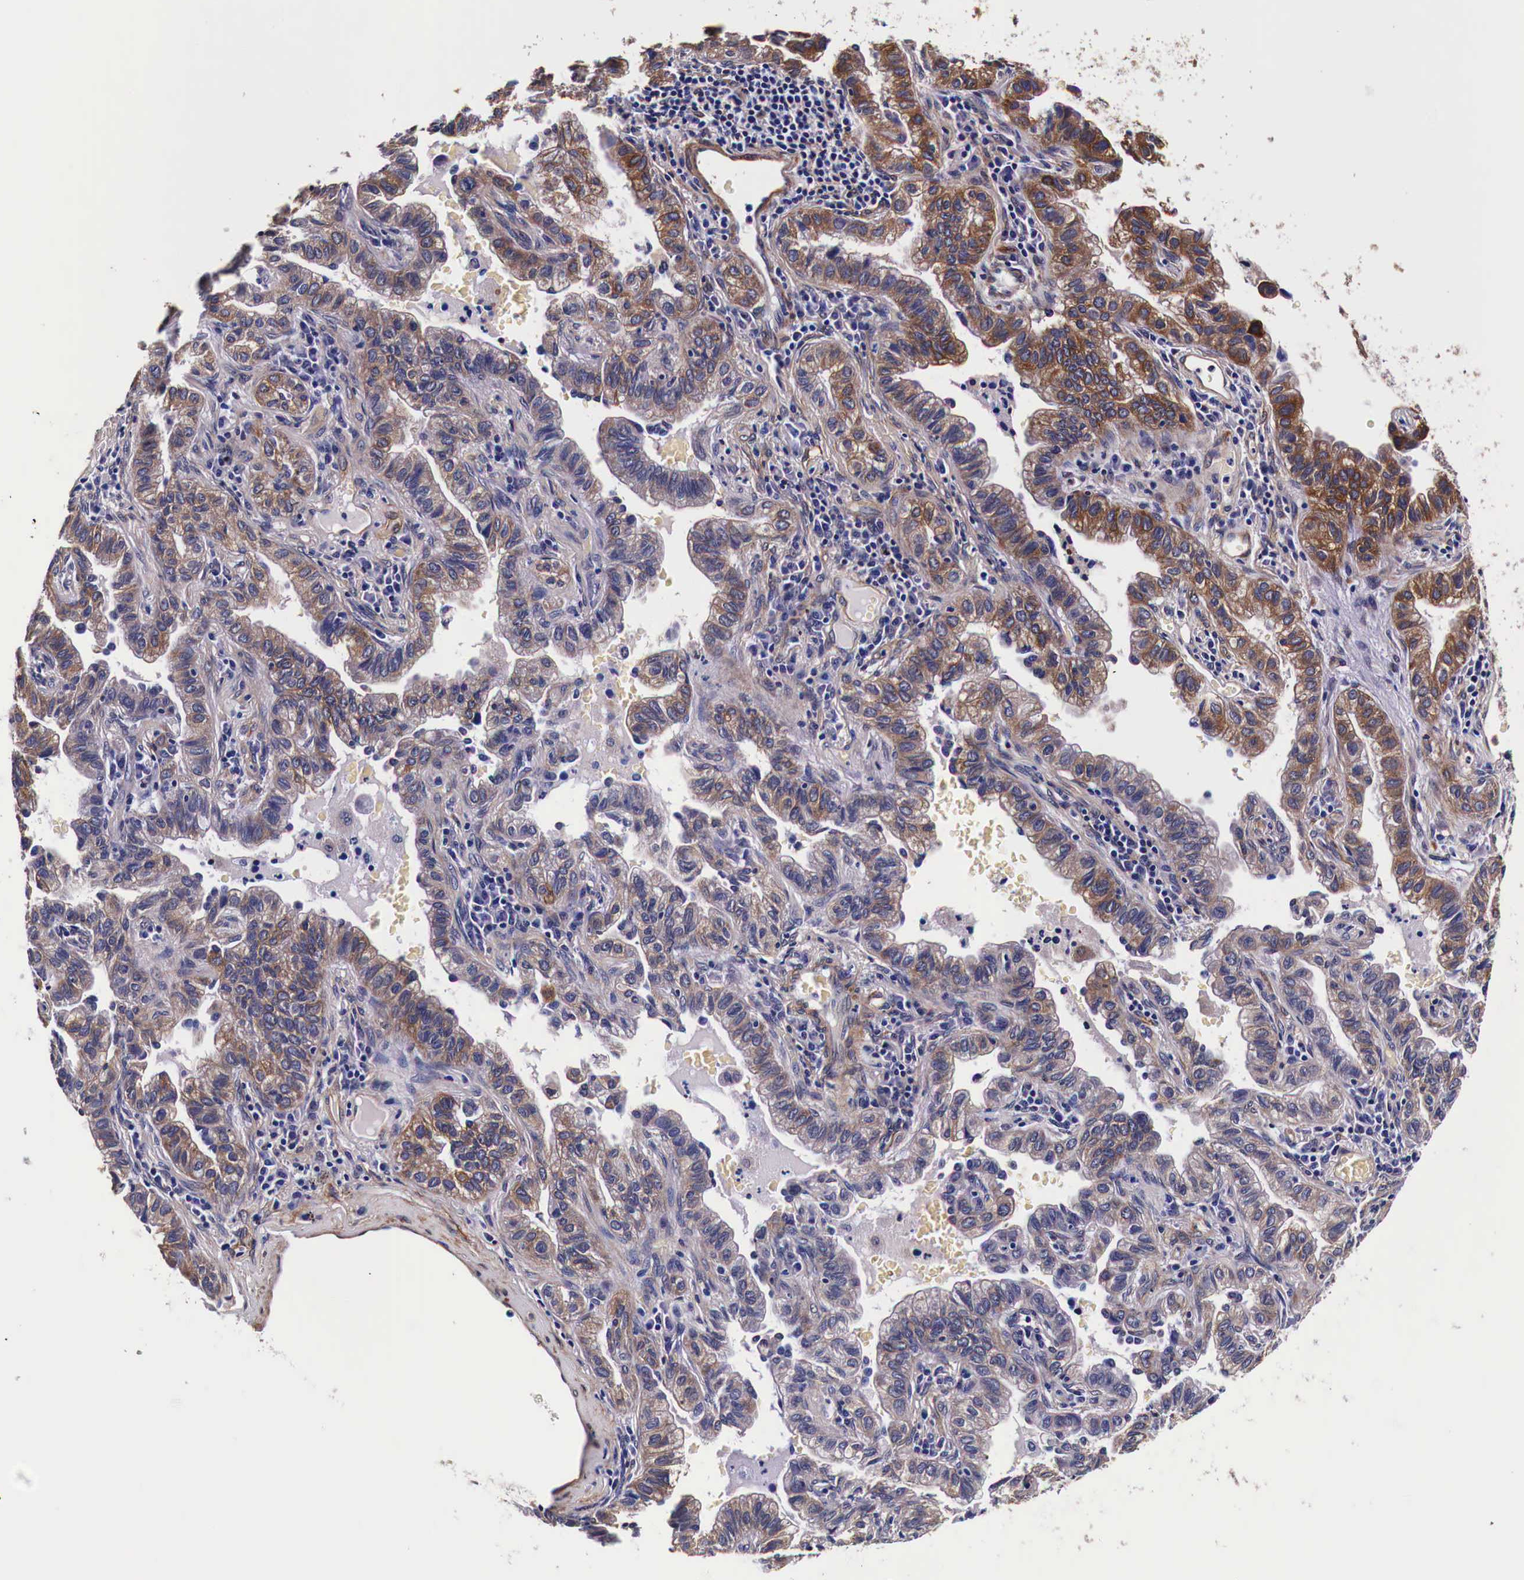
{"staining": {"intensity": "moderate", "quantity": "25%-75%", "location": "cytoplasmic/membranous"}, "tissue": "lung cancer", "cell_type": "Tumor cells", "image_type": "cancer", "snomed": [{"axis": "morphology", "description": "Adenocarcinoma, NOS"}, {"axis": "topography", "description": "Lung"}], "caption": "Immunohistochemistry (IHC) staining of adenocarcinoma (lung), which reveals medium levels of moderate cytoplasmic/membranous staining in about 25%-75% of tumor cells indicating moderate cytoplasmic/membranous protein staining. The staining was performed using DAB (3,3'-diaminobenzidine) (brown) for protein detection and nuclei were counterstained in hematoxylin (blue).", "gene": "HSPB1", "patient": {"sex": "female", "age": 50}}